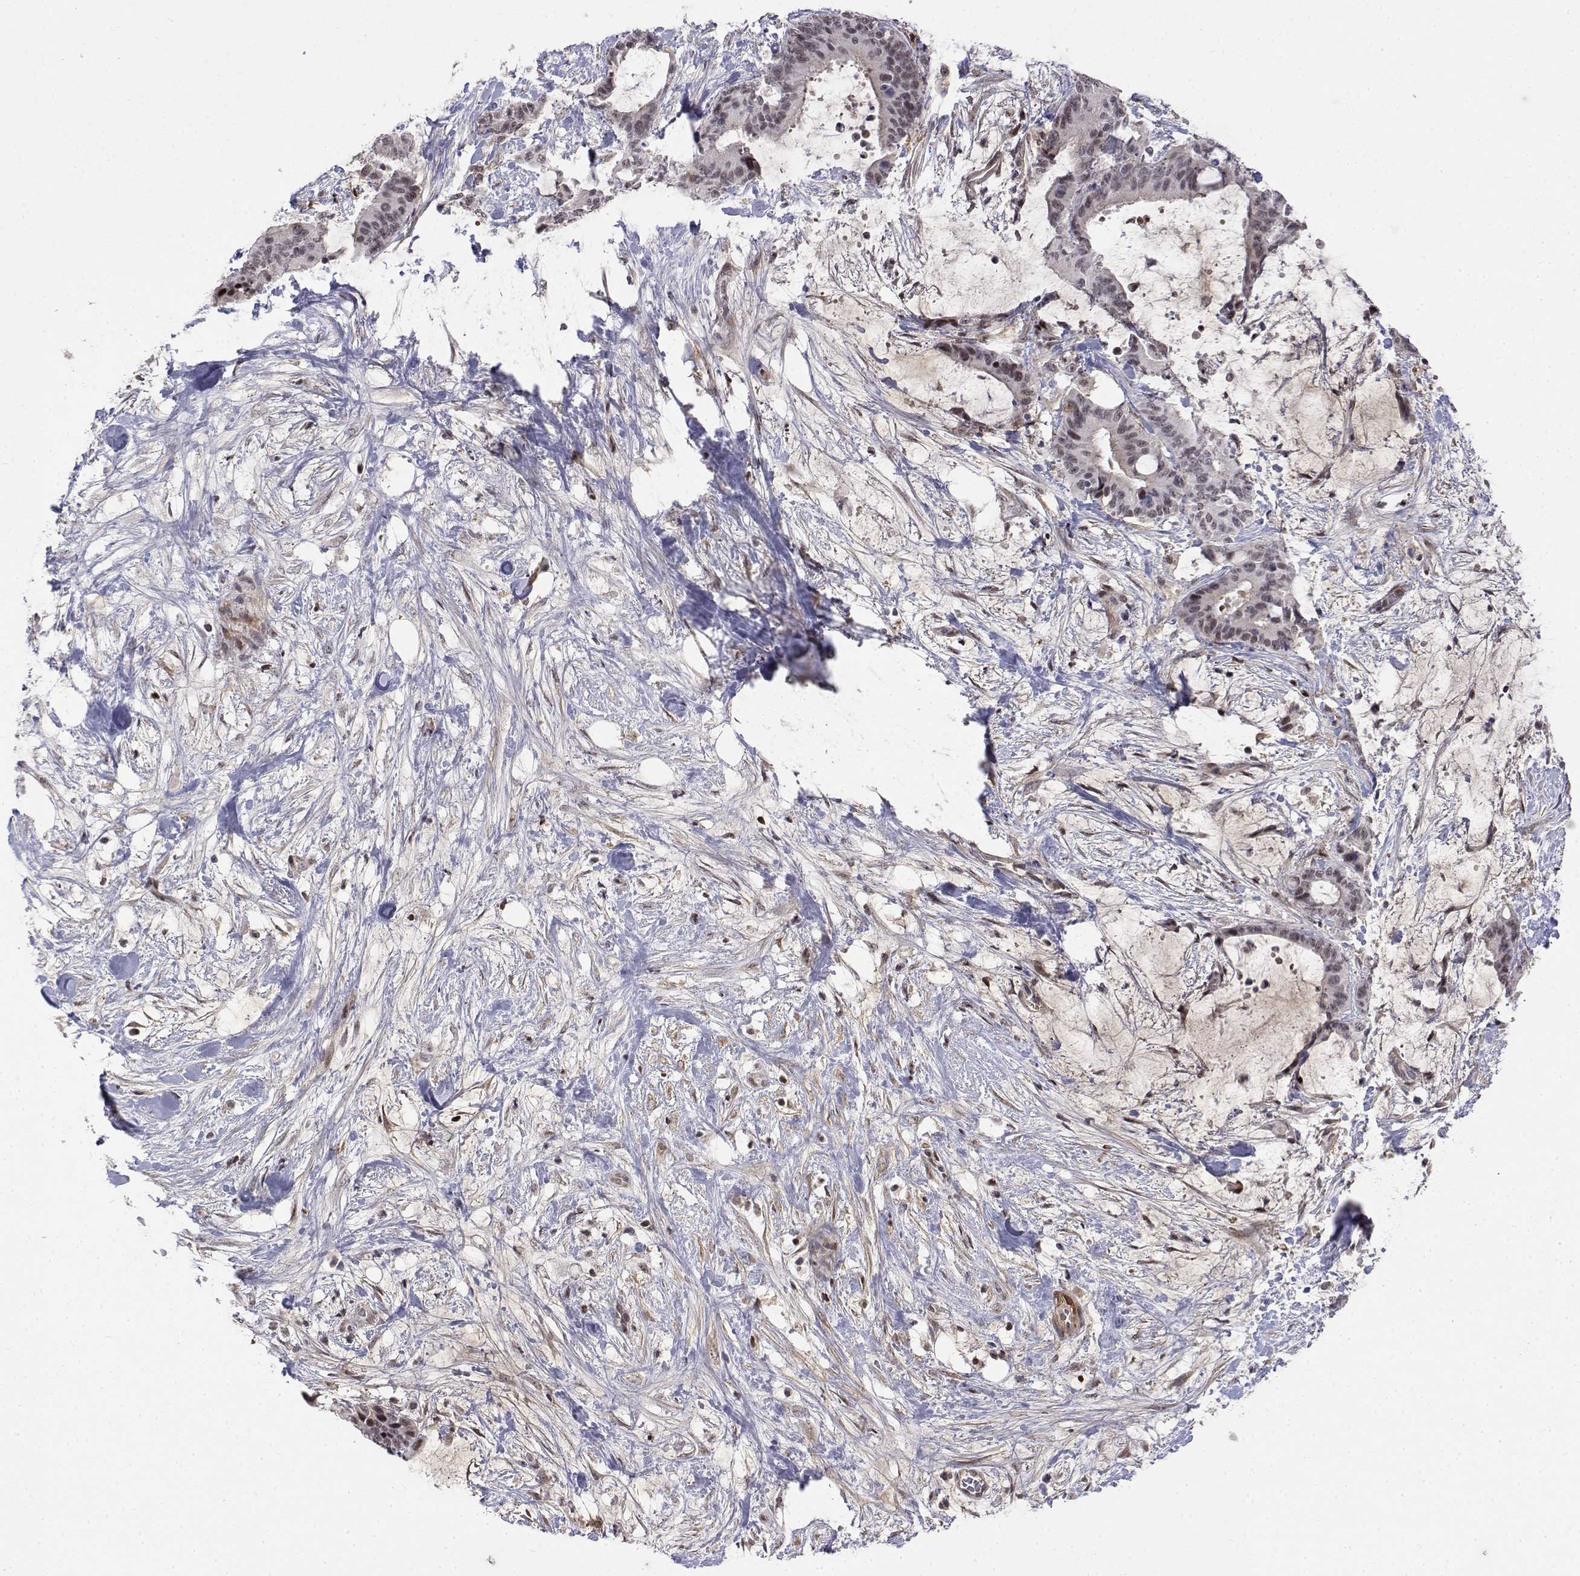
{"staining": {"intensity": "moderate", "quantity": "25%-75%", "location": "nuclear"}, "tissue": "liver cancer", "cell_type": "Tumor cells", "image_type": "cancer", "snomed": [{"axis": "morphology", "description": "Cholangiocarcinoma"}, {"axis": "topography", "description": "Liver"}], "caption": "This is a photomicrograph of immunohistochemistry staining of liver cancer (cholangiocarcinoma), which shows moderate staining in the nuclear of tumor cells.", "gene": "ITGA7", "patient": {"sex": "female", "age": 73}}